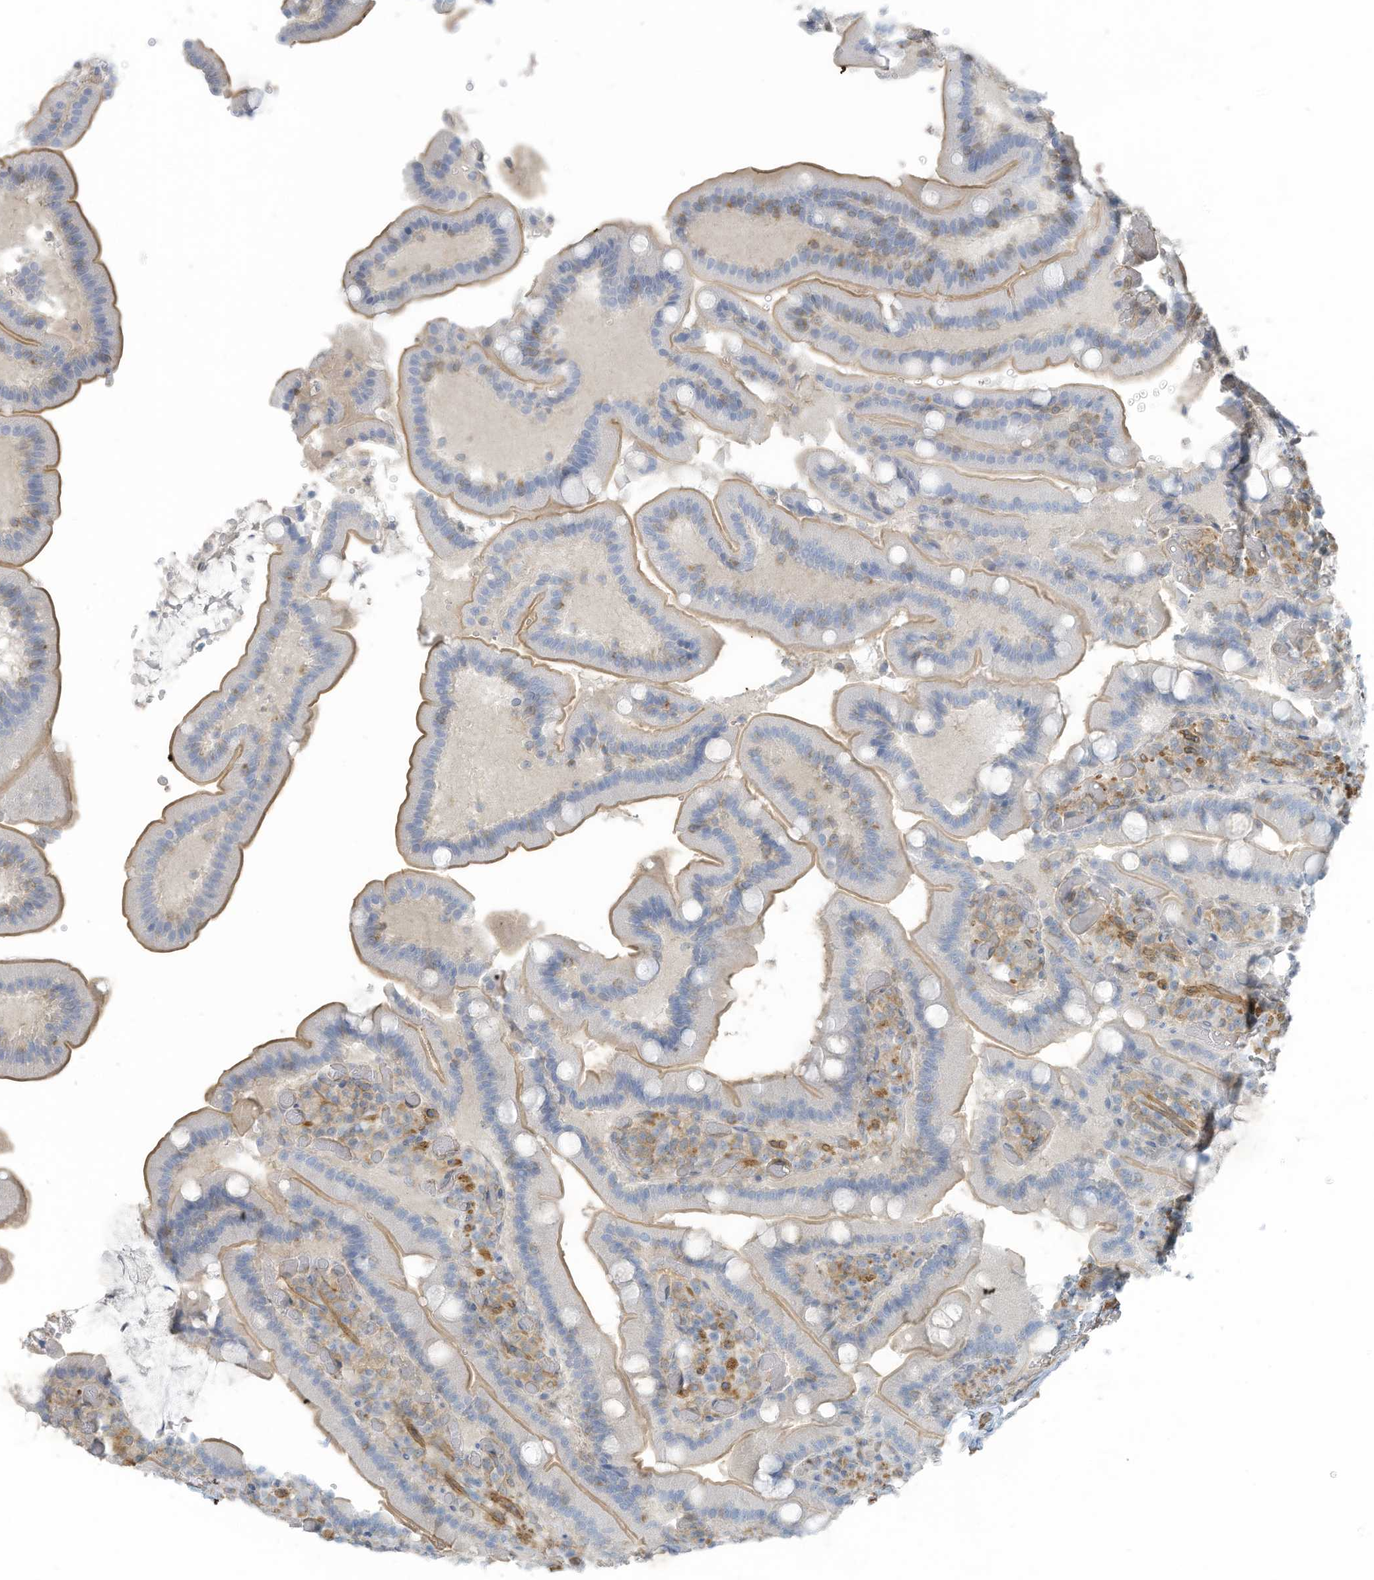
{"staining": {"intensity": "moderate", "quantity": "25%-75%", "location": "cytoplasmic/membranous"}, "tissue": "duodenum", "cell_type": "Glandular cells", "image_type": "normal", "snomed": [{"axis": "morphology", "description": "Normal tissue, NOS"}, {"axis": "topography", "description": "Duodenum"}], "caption": "Glandular cells demonstrate medium levels of moderate cytoplasmic/membranous staining in about 25%-75% of cells in normal duodenum. The staining is performed using DAB (3,3'-diaminobenzidine) brown chromogen to label protein expression. The nuclei are counter-stained blue using hematoxylin.", "gene": "ZNF846", "patient": {"sex": "female", "age": 62}}